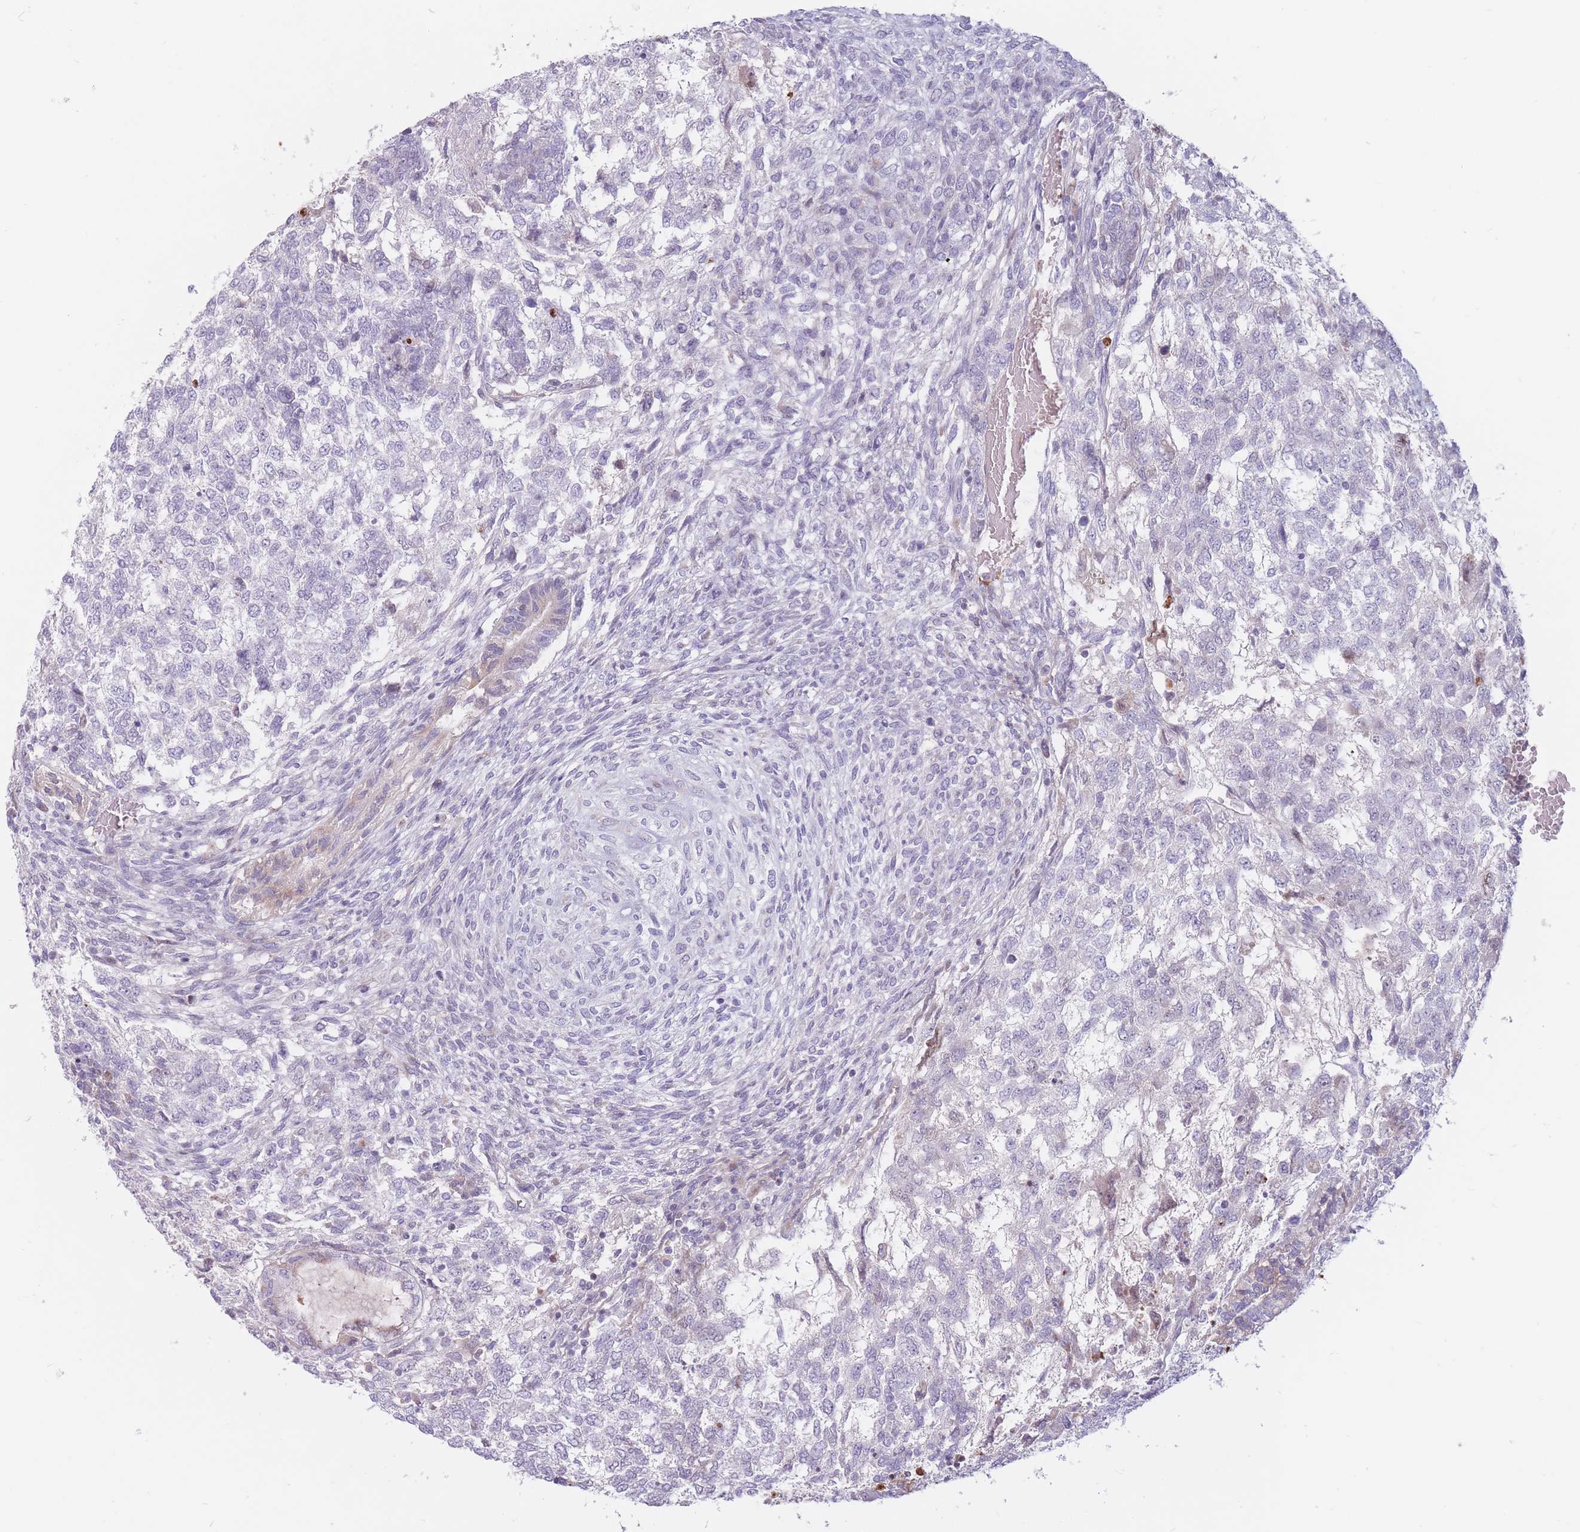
{"staining": {"intensity": "negative", "quantity": "none", "location": "none"}, "tissue": "testis cancer", "cell_type": "Tumor cells", "image_type": "cancer", "snomed": [{"axis": "morphology", "description": "Carcinoma, Embryonal, NOS"}, {"axis": "topography", "description": "Testis"}], "caption": "This is a histopathology image of IHC staining of testis embryonal carcinoma, which shows no staining in tumor cells. Brightfield microscopy of immunohistochemistry (IHC) stained with DAB (brown) and hematoxylin (blue), captured at high magnification.", "gene": "PTGDR", "patient": {"sex": "male", "age": 23}}